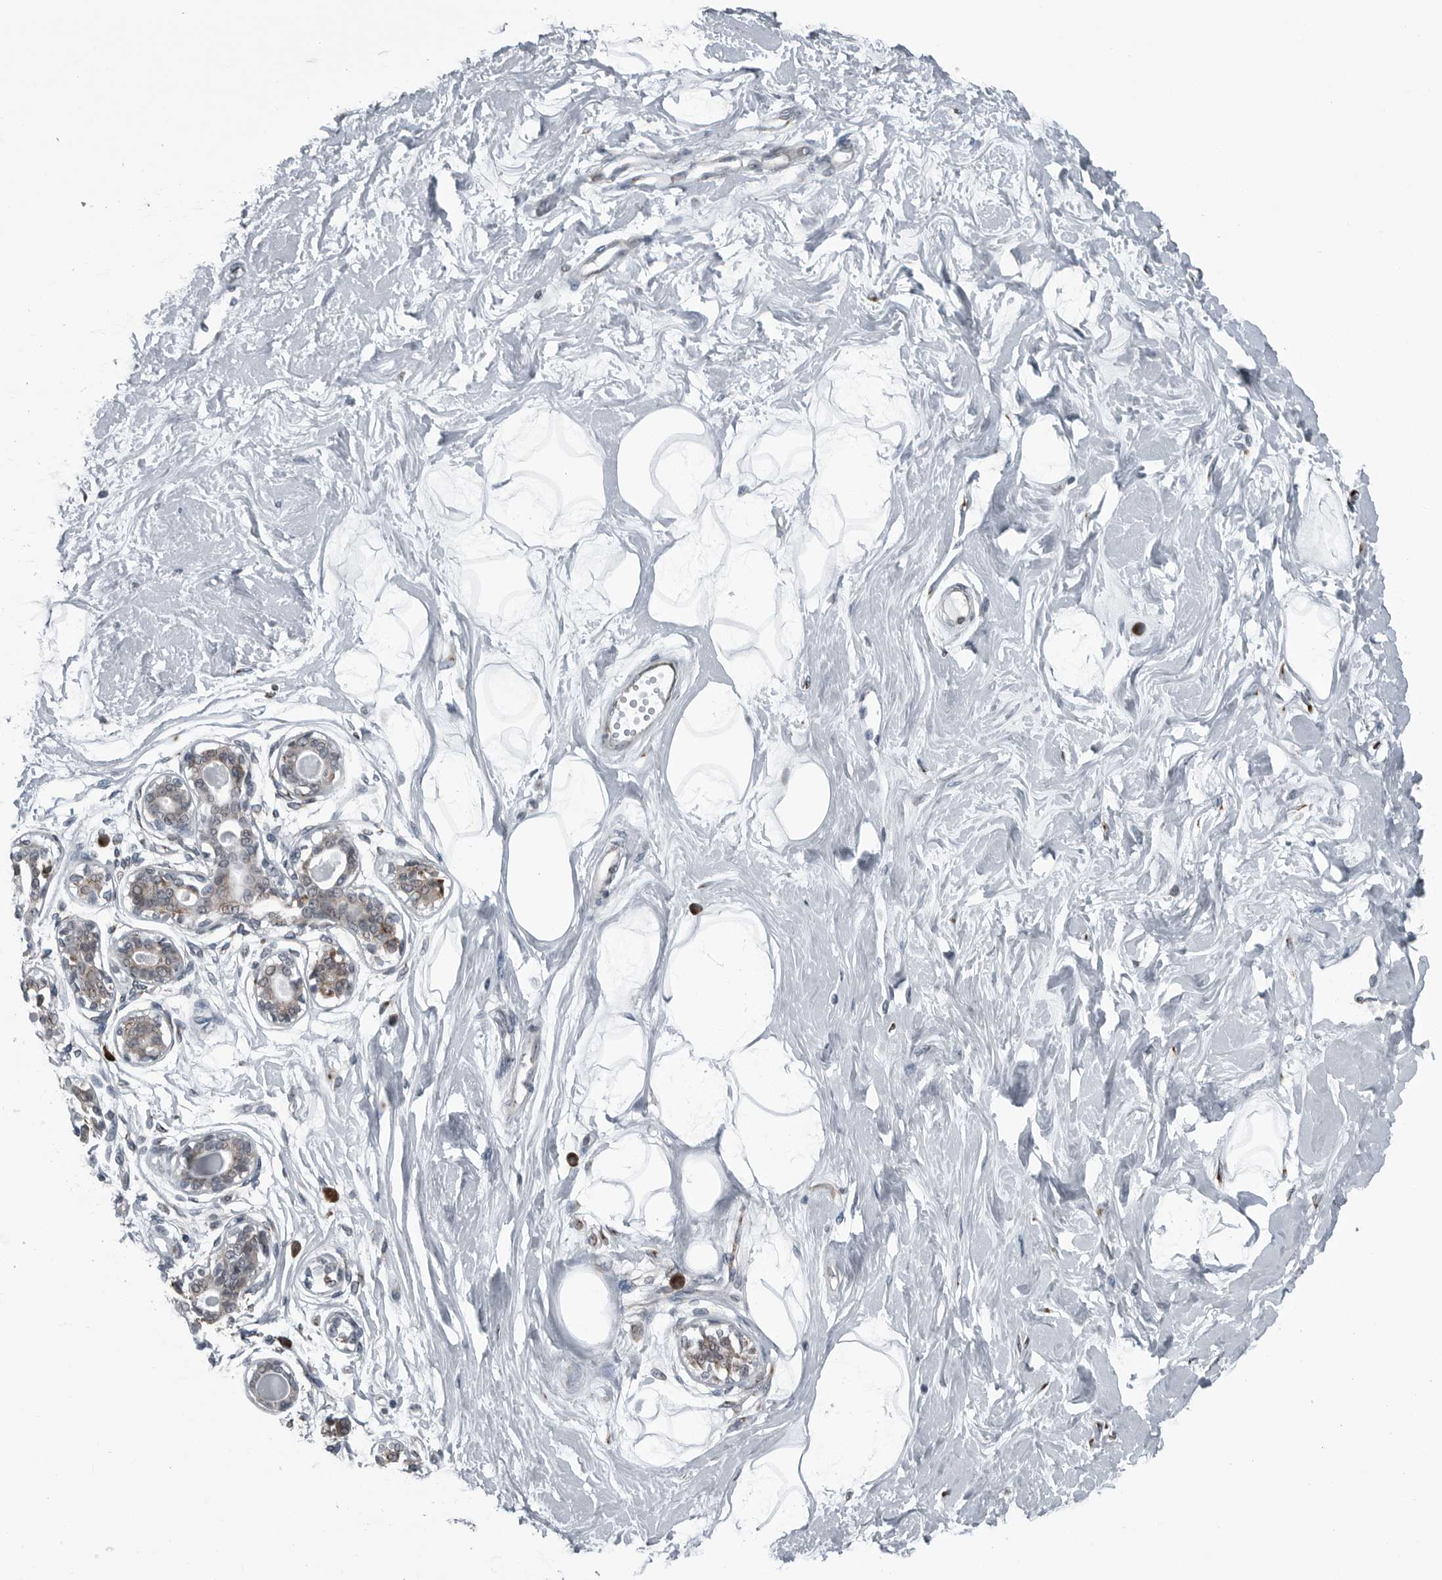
{"staining": {"intensity": "negative", "quantity": "none", "location": "none"}, "tissue": "breast", "cell_type": "Adipocytes", "image_type": "normal", "snomed": [{"axis": "morphology", "description": "Normal tissue, NOS"}, {"axis": "topography", "description": "Breast"}], "caption": "Immunohistochemistry (IHC) of benign human breast demonstrates no positivity in adipocytes.", "gene": "CEP85", "patient": {"sex": "female", "age": 45}}